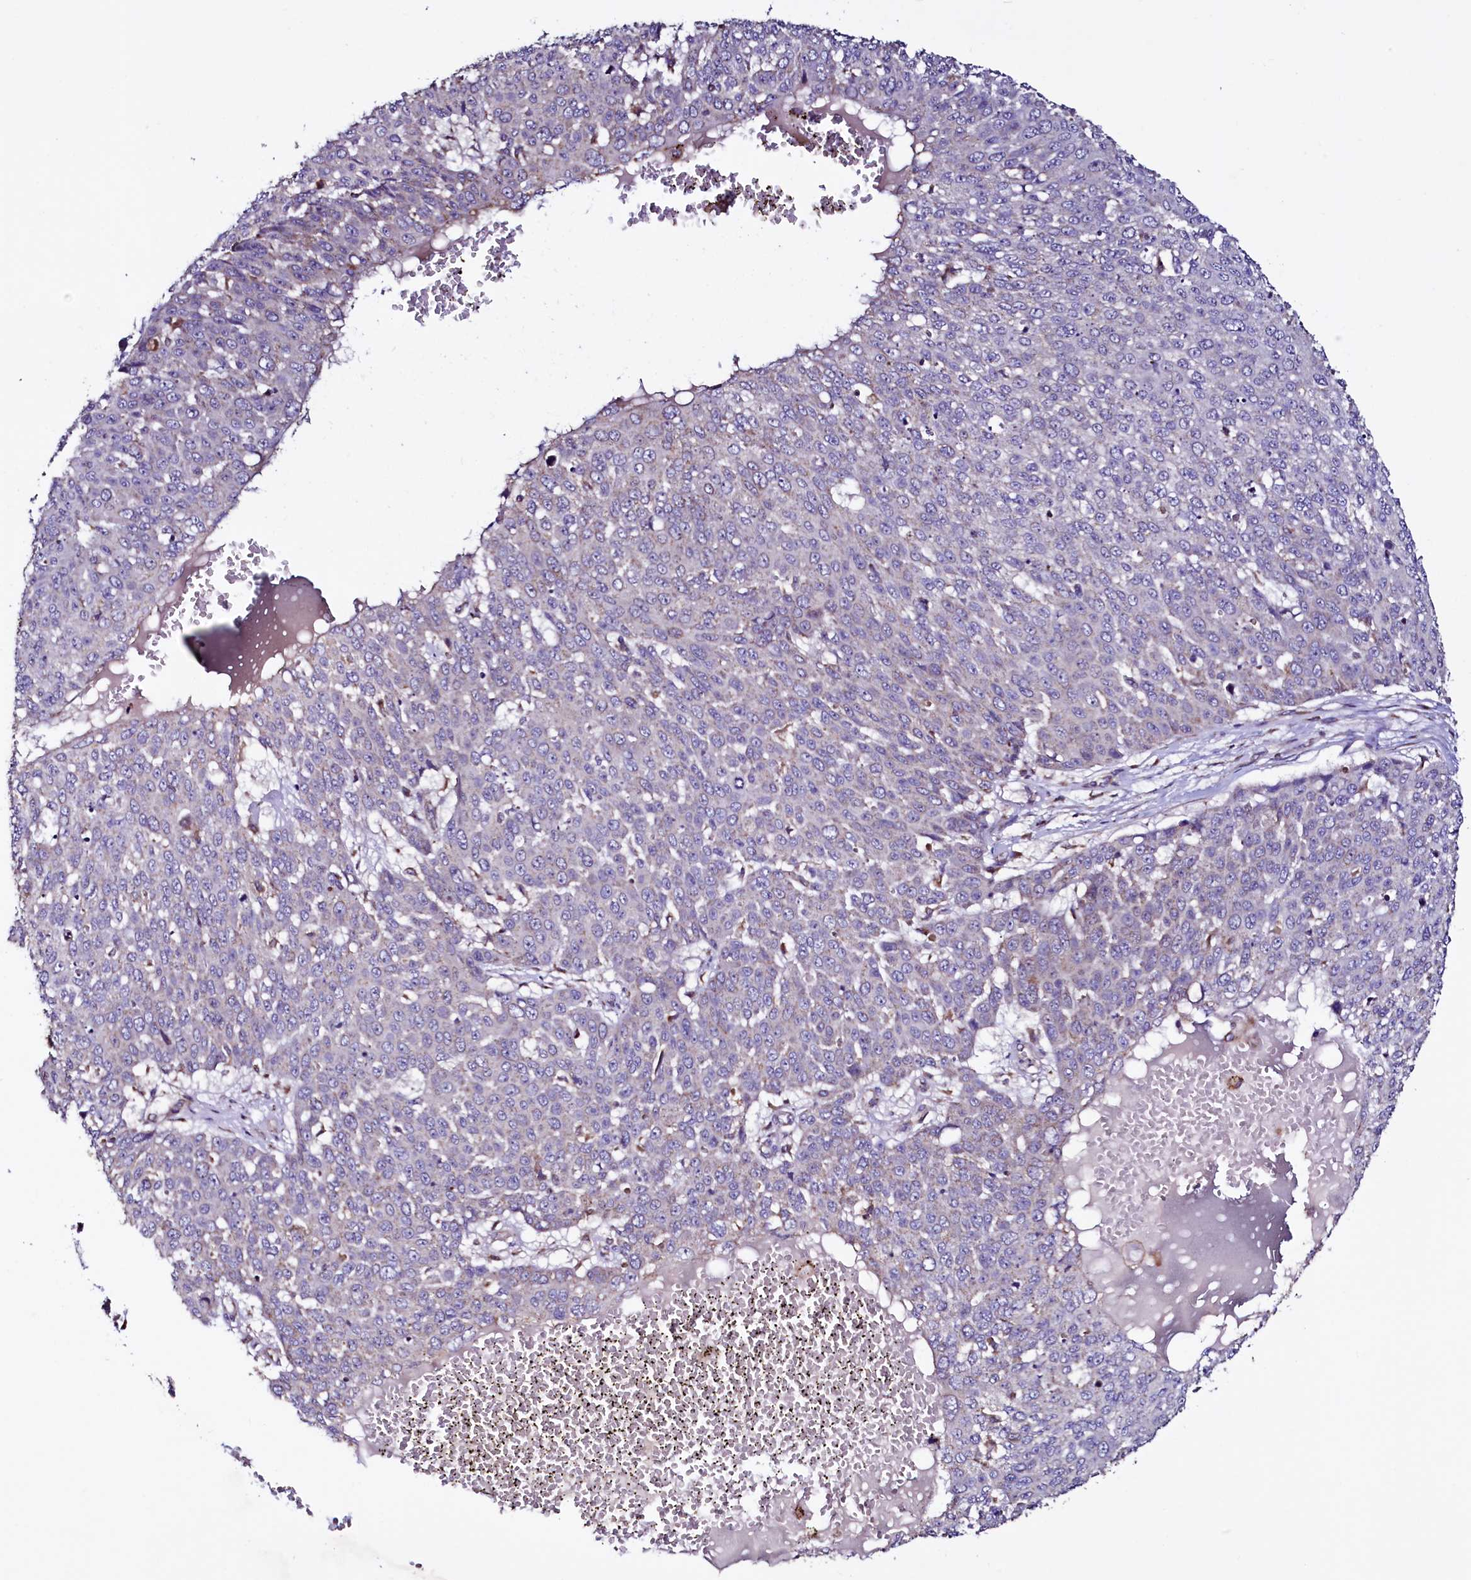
{"staining": {"intensity": "weak", "quantity": "<25%", "location": "cytoplasmic/membranous"}, "tissue": "skin cancer", "cell_type": "Tumor cells", "image_type": "cancer", "snomed": [{"axis": "morphology", "description": "Squamous cell carcinoma, NOS"}, {"axis": "topography", "description": "Skin"}], "caption": "Immunohistochemical staining of skin cancer displays no significant staining in tumor cells.", "gene": "STARD5", "patient": {"sex": "male", "age": 71}}